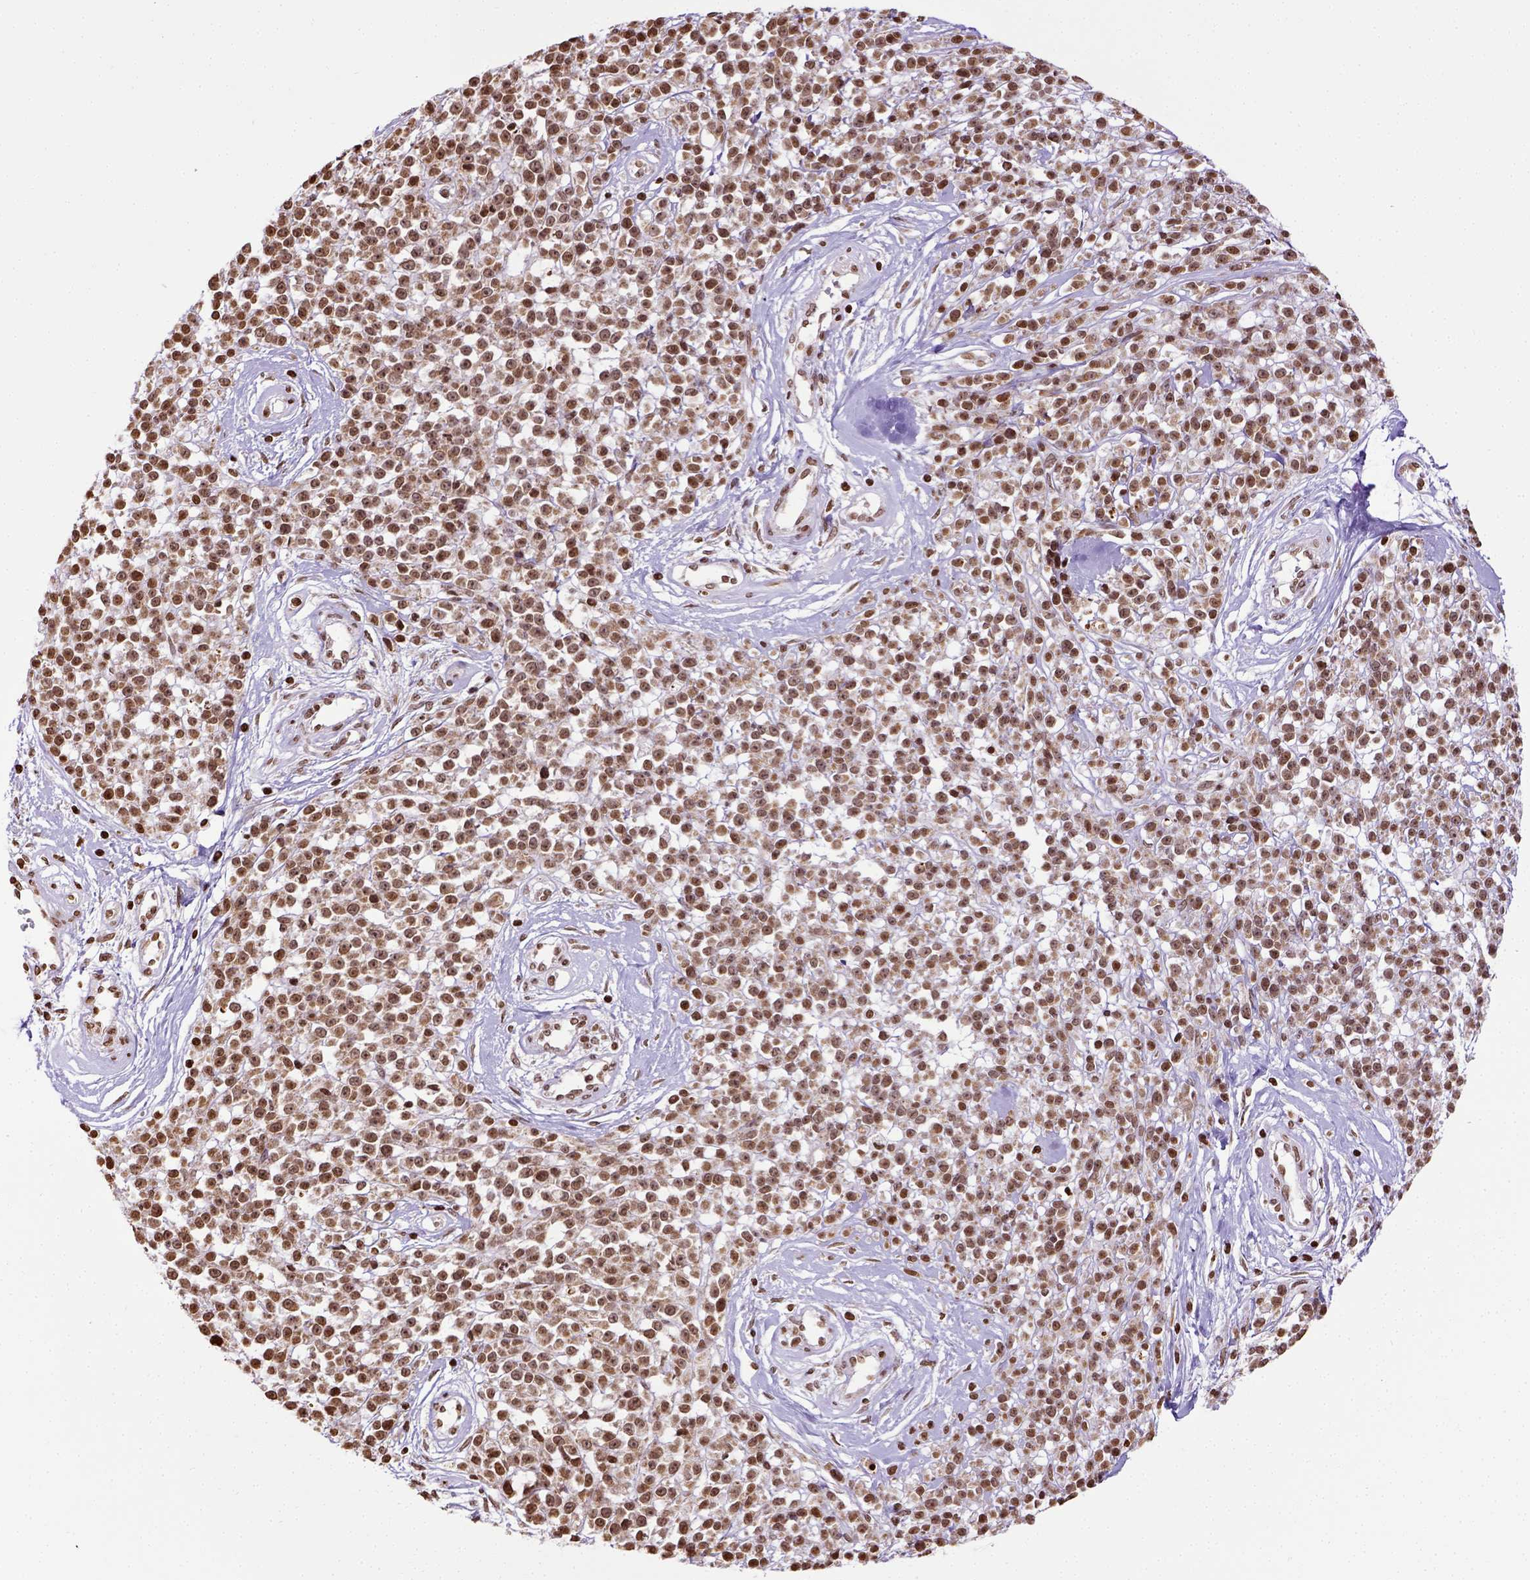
{"staining": {"intensity": "moderate", "quantity": ">75%", "location": "nuclear"}, "tissue": "melanoma", "cell_type": "Tumor cells", "image_type": "cancer", "snomed": [{"axis": "morphology", "description": "Malignant melanoma, NOS"}, {"axis": "topography", "description": "Skin"}, {"axis": "topography", "description": "Skin of trunk"}], "caption": "IHC image of melanoma stained for a protein (brown), which displays medium levels of moderate nuclear staining in about >75% of tumor cells.", "gene": "ZNF75D", "patient": {"sex": "male", "age": 74}}